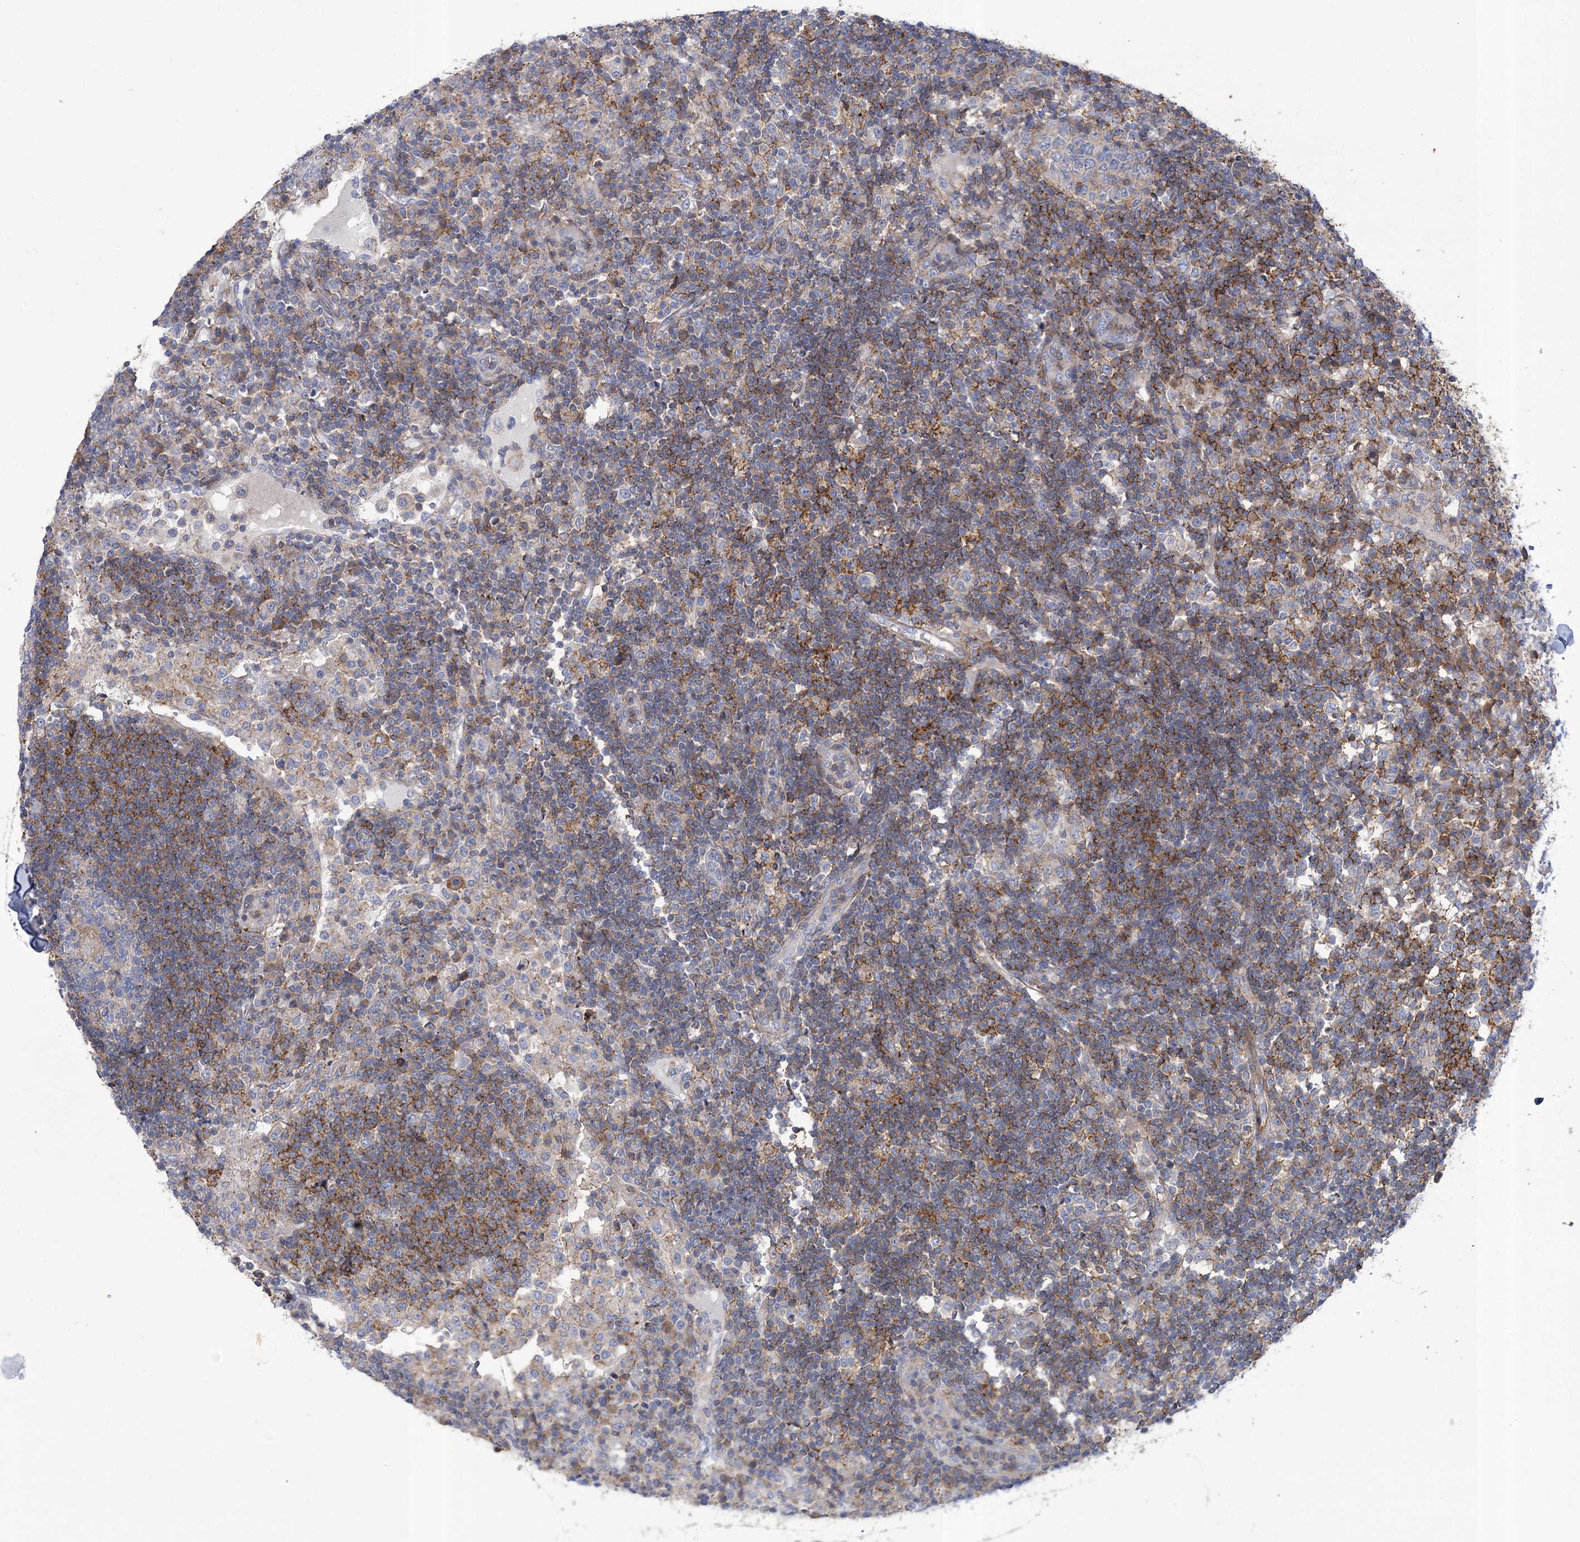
{"staining": {"intensity": "moderate", "quantity": "25%-75%", "location": "cytoplasmic/membranous"}, "tissue": "lymph node", "cell_type": "Non-germinal center cells", "image_type": "normal", "snomed": [{"axis": "morphology", "description": "Normal tissue, NOS"}, {"axis": "topography", "description": "Lymph node"}], "caption": "Non-germinal center cells exhibit moderate cytoplasmic/membranous staining in about 25%-75% of cells in unremarkable lymph node.", "gene": "ARSJ", "patient": {"sex": "female", "age": 53}}